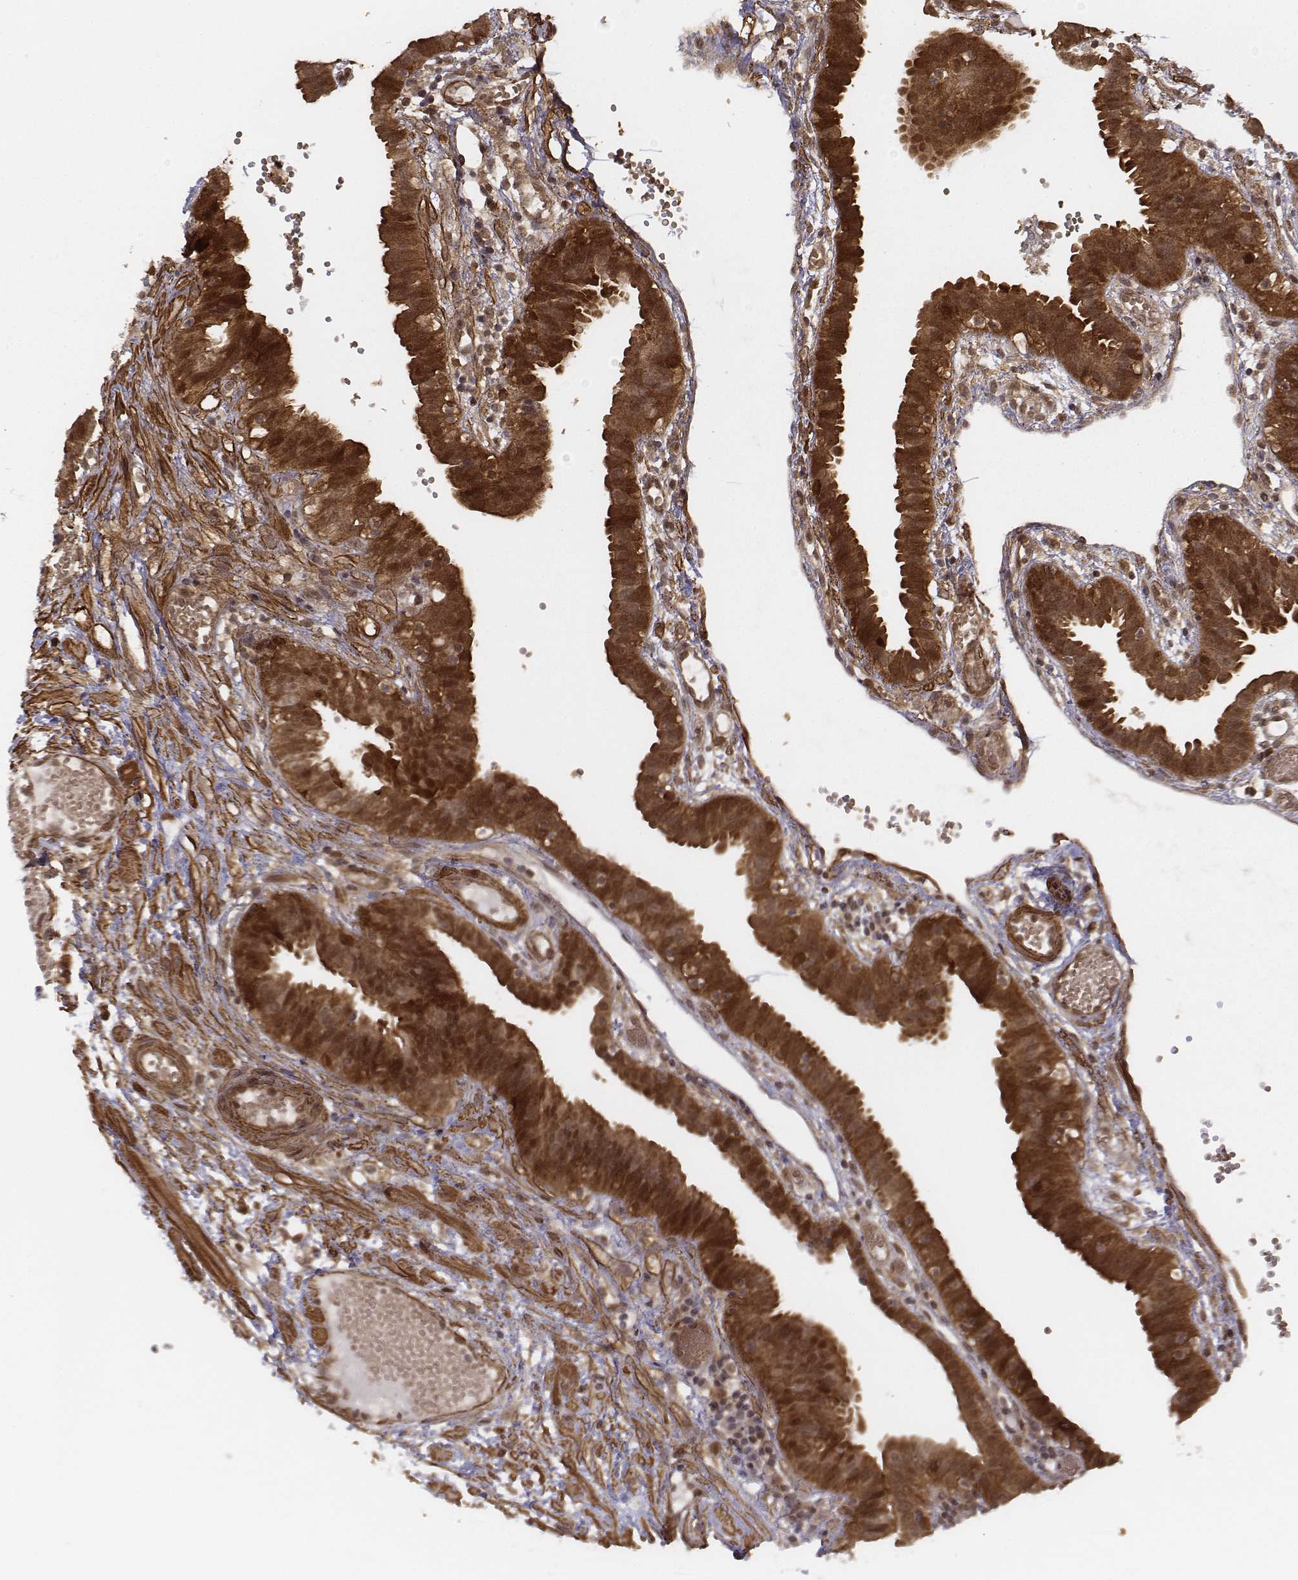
{"staining": {"intensity": "strong", "quantity": ">75%", "location": "cytoplasmic/membranous,nuclear"}, "tissue": "fallopian tube", "cell_type": "Glandular cells", "image_type": "normal", "snomed": [{"axis": "morphology", "description": "Normal tissue, NOS"}, {"axis": "topography", "description": "Fallopian tube"}], "caption": "Benign fallopian tube was stained to show a protein in brown. There is high levels of strong cytoplasmic/membranous,nuclear positivity in approximately >75% of glandular cells.", "gene": "ZFYVE19", "patient": {"sex": "female", "age": 37}}